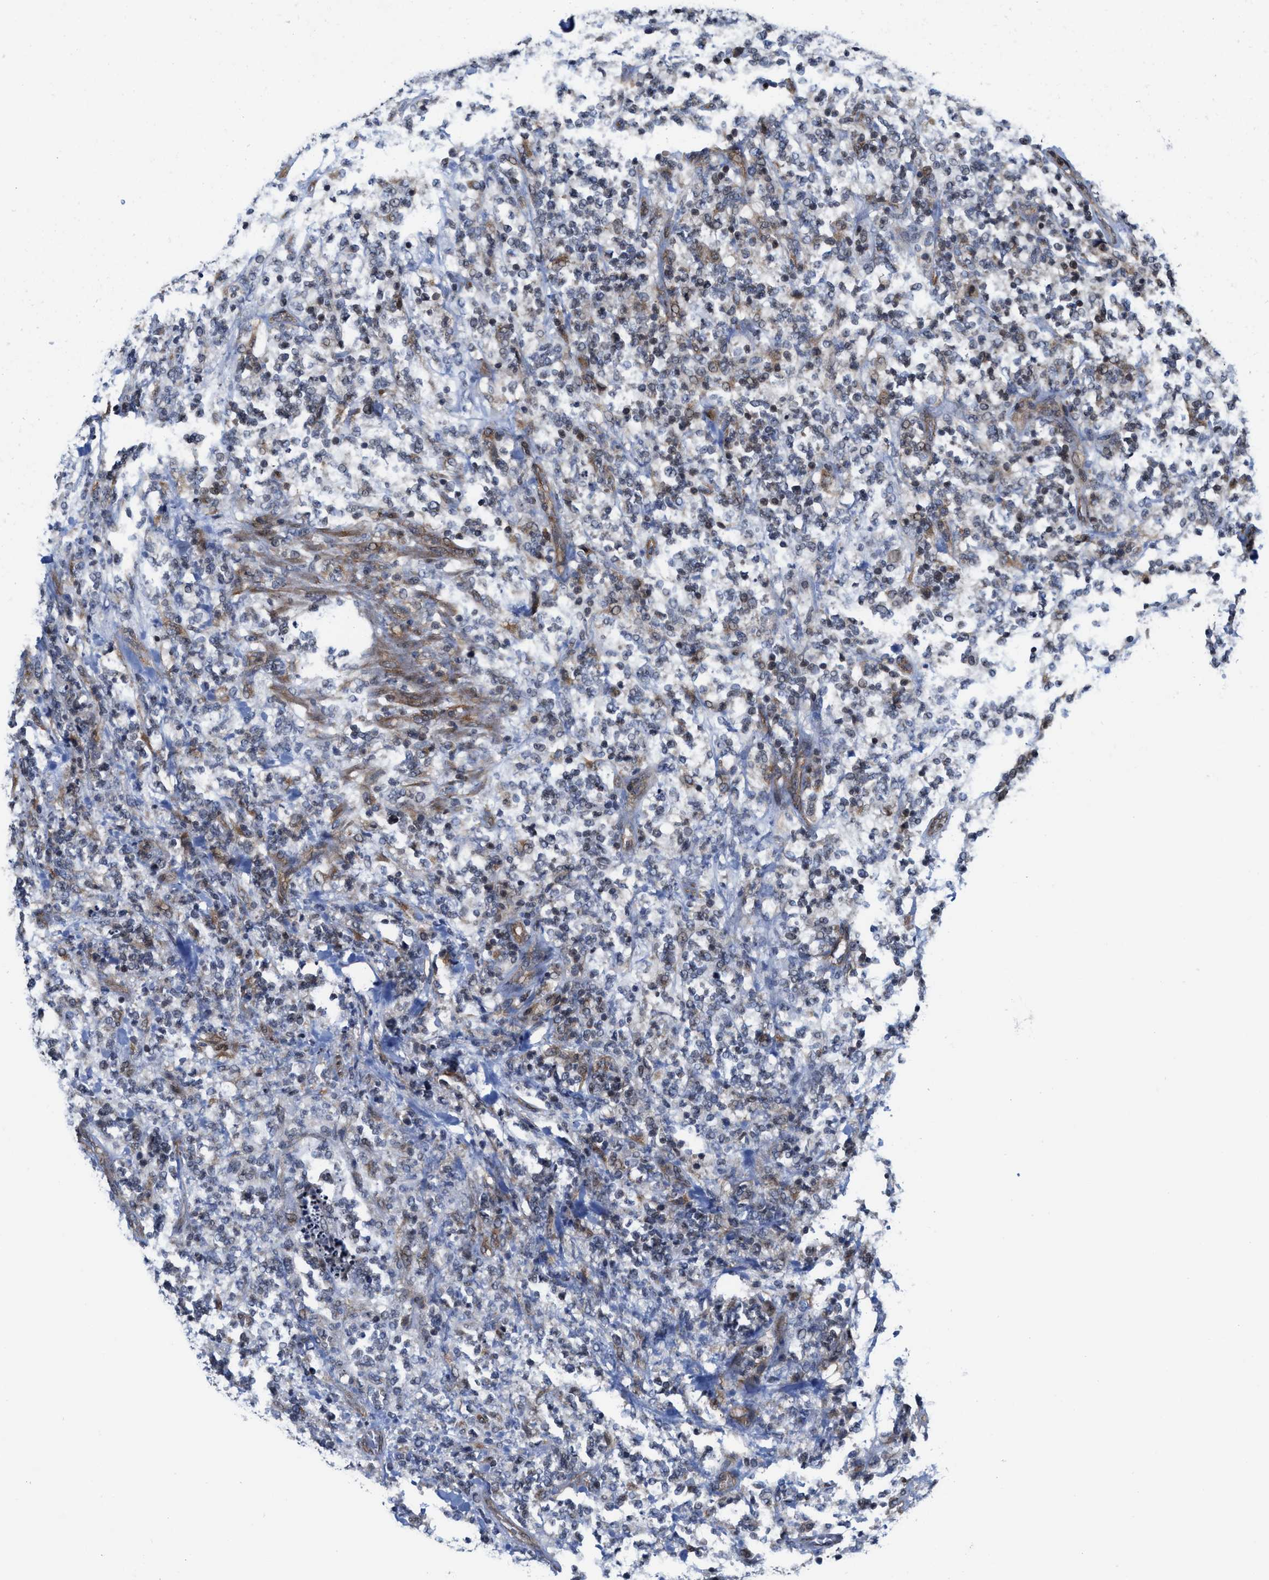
{"staining": {"intensity": "weak", "quantity": "<25%", "location": "cytoplasmic/membranous"}, "tissue": "lymphoma", "cell_type": "Tumor cells", "image_type": "cancer", "snomed": [{"axis": "morphology", "description": "Malignant lymphoma, non-Hodgkin's type, High grade"}, {"axis": "topography", "description": "Soft tissue"}], "caption": "Immunohistochemistry of human malignant lymphoma, non-Hodgkin's type (high-grade) reveals no staining in tumor cells.", "gene": "TGFB1I1", "patient": {"sex": "male", "age": 18}}